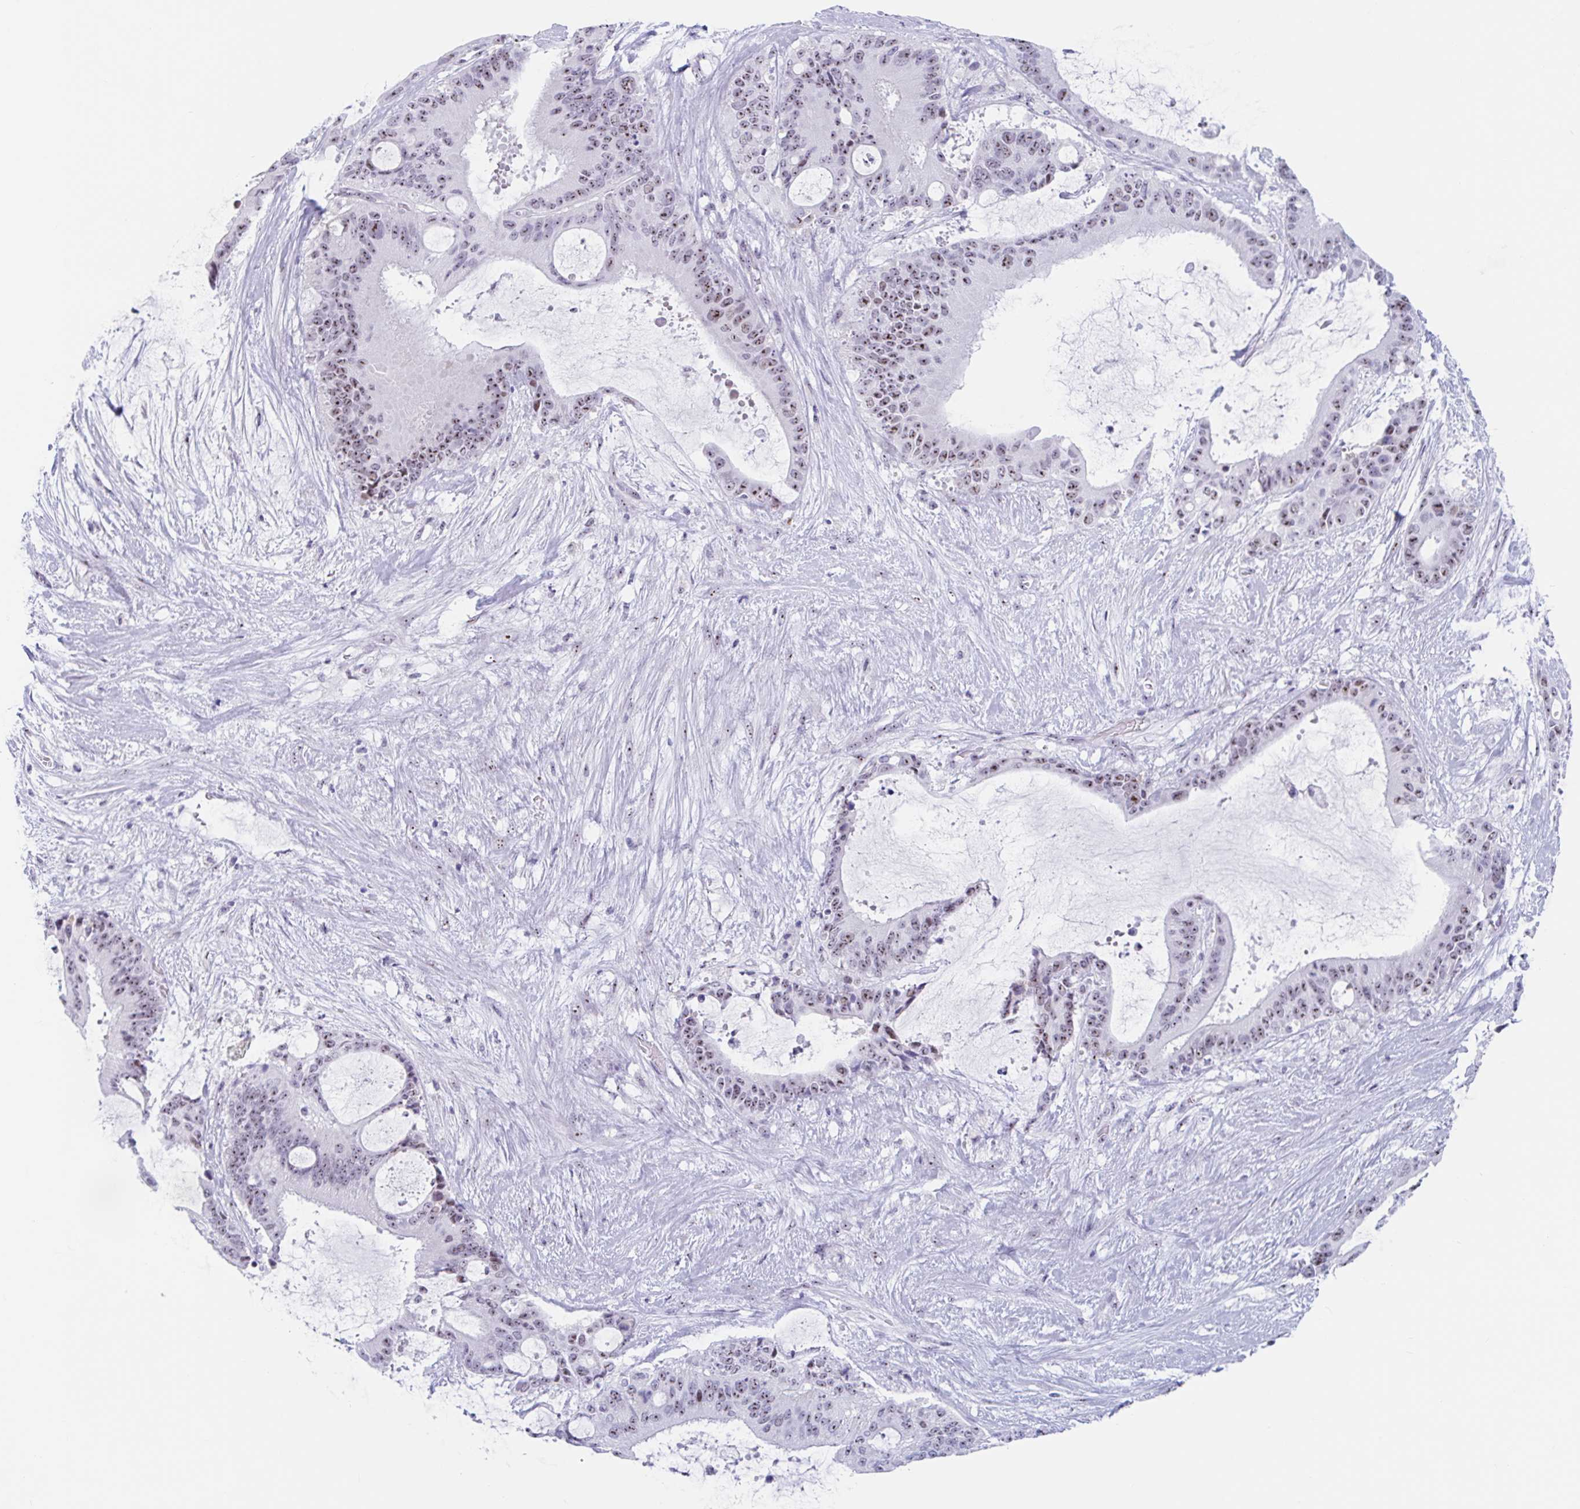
{"staining": {"intensity": "moderate", "quantity": ">75%", "location": "nuclear"}, "tissue": "liver cancer", "cell_type": "Tumor cells", "image_type": "cancer", "snomed": [{"axis": "morphology", "description": "Normal tissue, NOS"}, {"axis": "morphology", "description": "Cholangiocarcinoma"}, {"axis": "topography", "description": "Liver"}, {"axis": "topography", "description": "Peripheral nerve tissue"}], "caption": "An image of cholangiocarcinoma (liver) stained for a protein displays moderate nuclear brown staining in tumor cells.", "gene": "LENG9", "patient": {"sex": "female", "age": 73}}